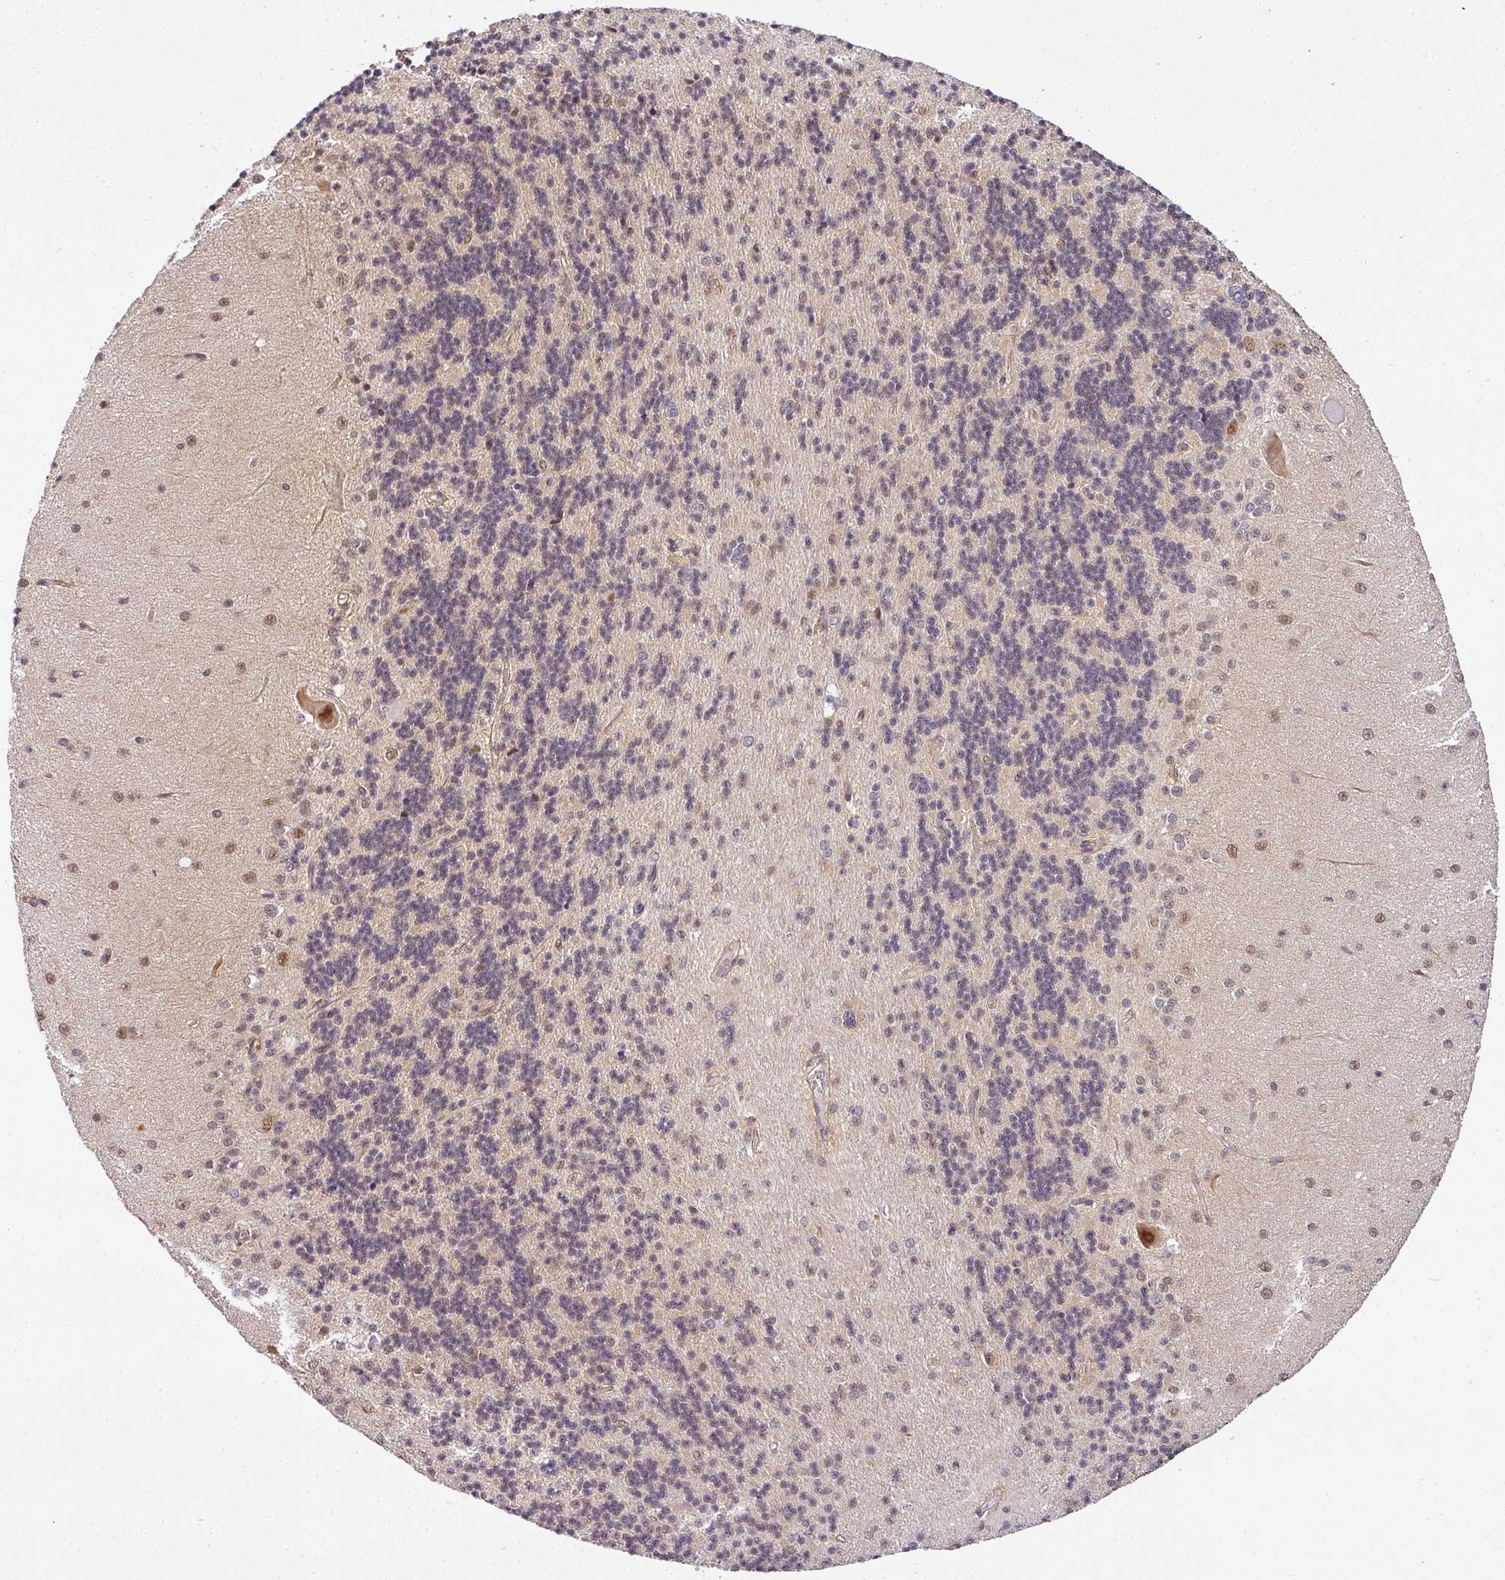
{"staining": {"intensity": "moderate", "quantity": "<25%", "location": "cytoplasmic/membranous"}, "tissue": "cerebellum", "cell_type": "Cells in granular layer", "image_type": "normal", "snomed": [{"axis": "morphology", "description": "Normal tissue, NOS"}, {"axis": "topography", "description": "Cerebellum"}], "caption": "A high-resolution micrograph shows IHC staining of unremarkable cerebellum, which exhibits moderate cytoplasmic/membranous staining in approximately <25% of cells in granular layer.", "gene": "C1orf226", "patient": {"sex": "female", "age": 29}}